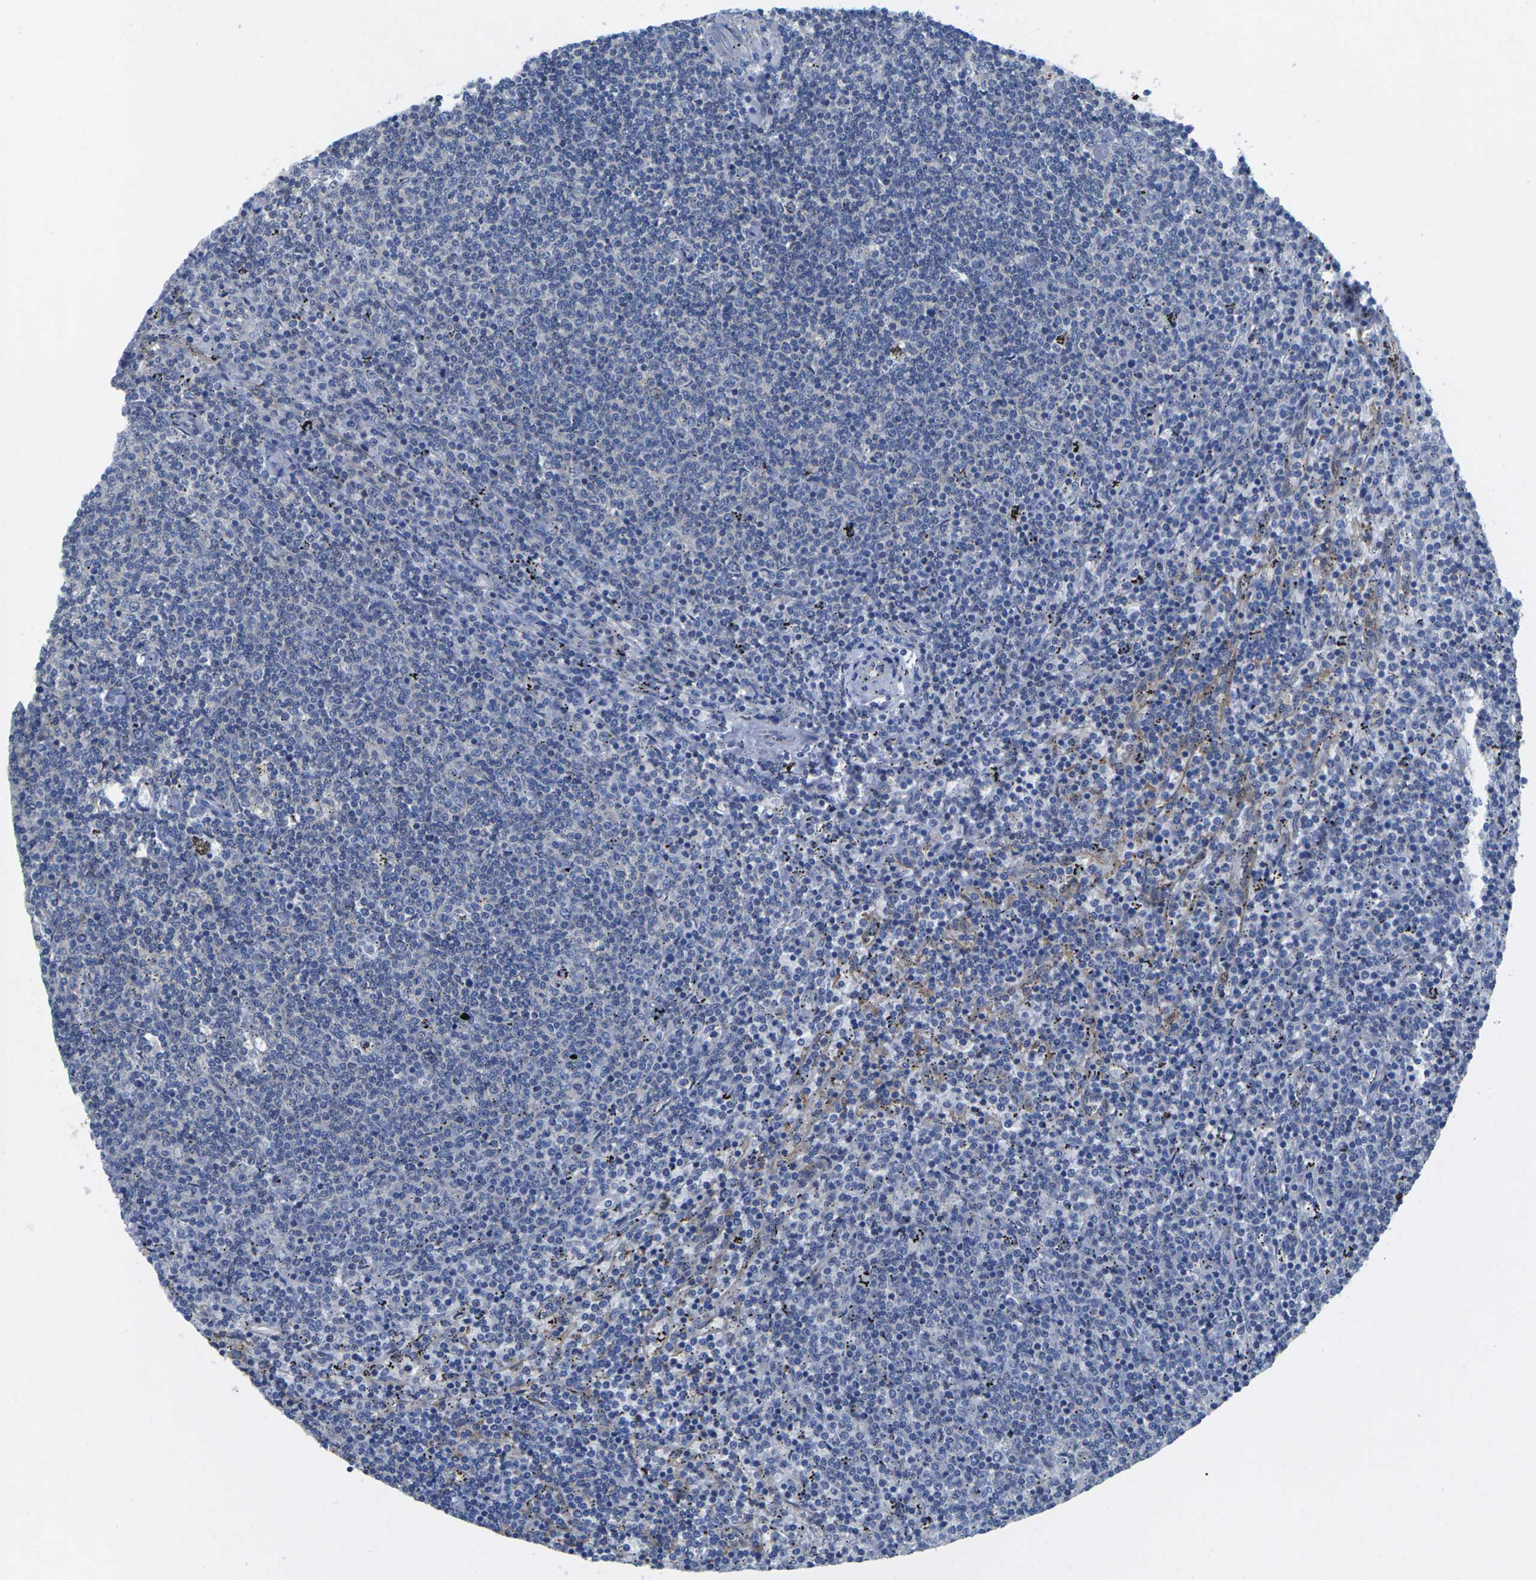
{"staining": {"intensity": "negative", "quantity": "none", "location": "none"}, "tissue": "lymphoma", "cell_type": "Tumor cells", "image_type": "cancer", "snomed": [{"axis": "morphology", "description": "Malignant lymphoma, non-Hodgkin's type, Low grade"}, {"axis": "topography", "description": "Spleen"}], "caption": "IHC of lymphoma reveals no expression in tumor cells. (Immunohistochemistry (ihc), brightfield microscopy, high magnification).", "gene": "SCNN1A", "patient": {"sex": "female", "age": 50}}